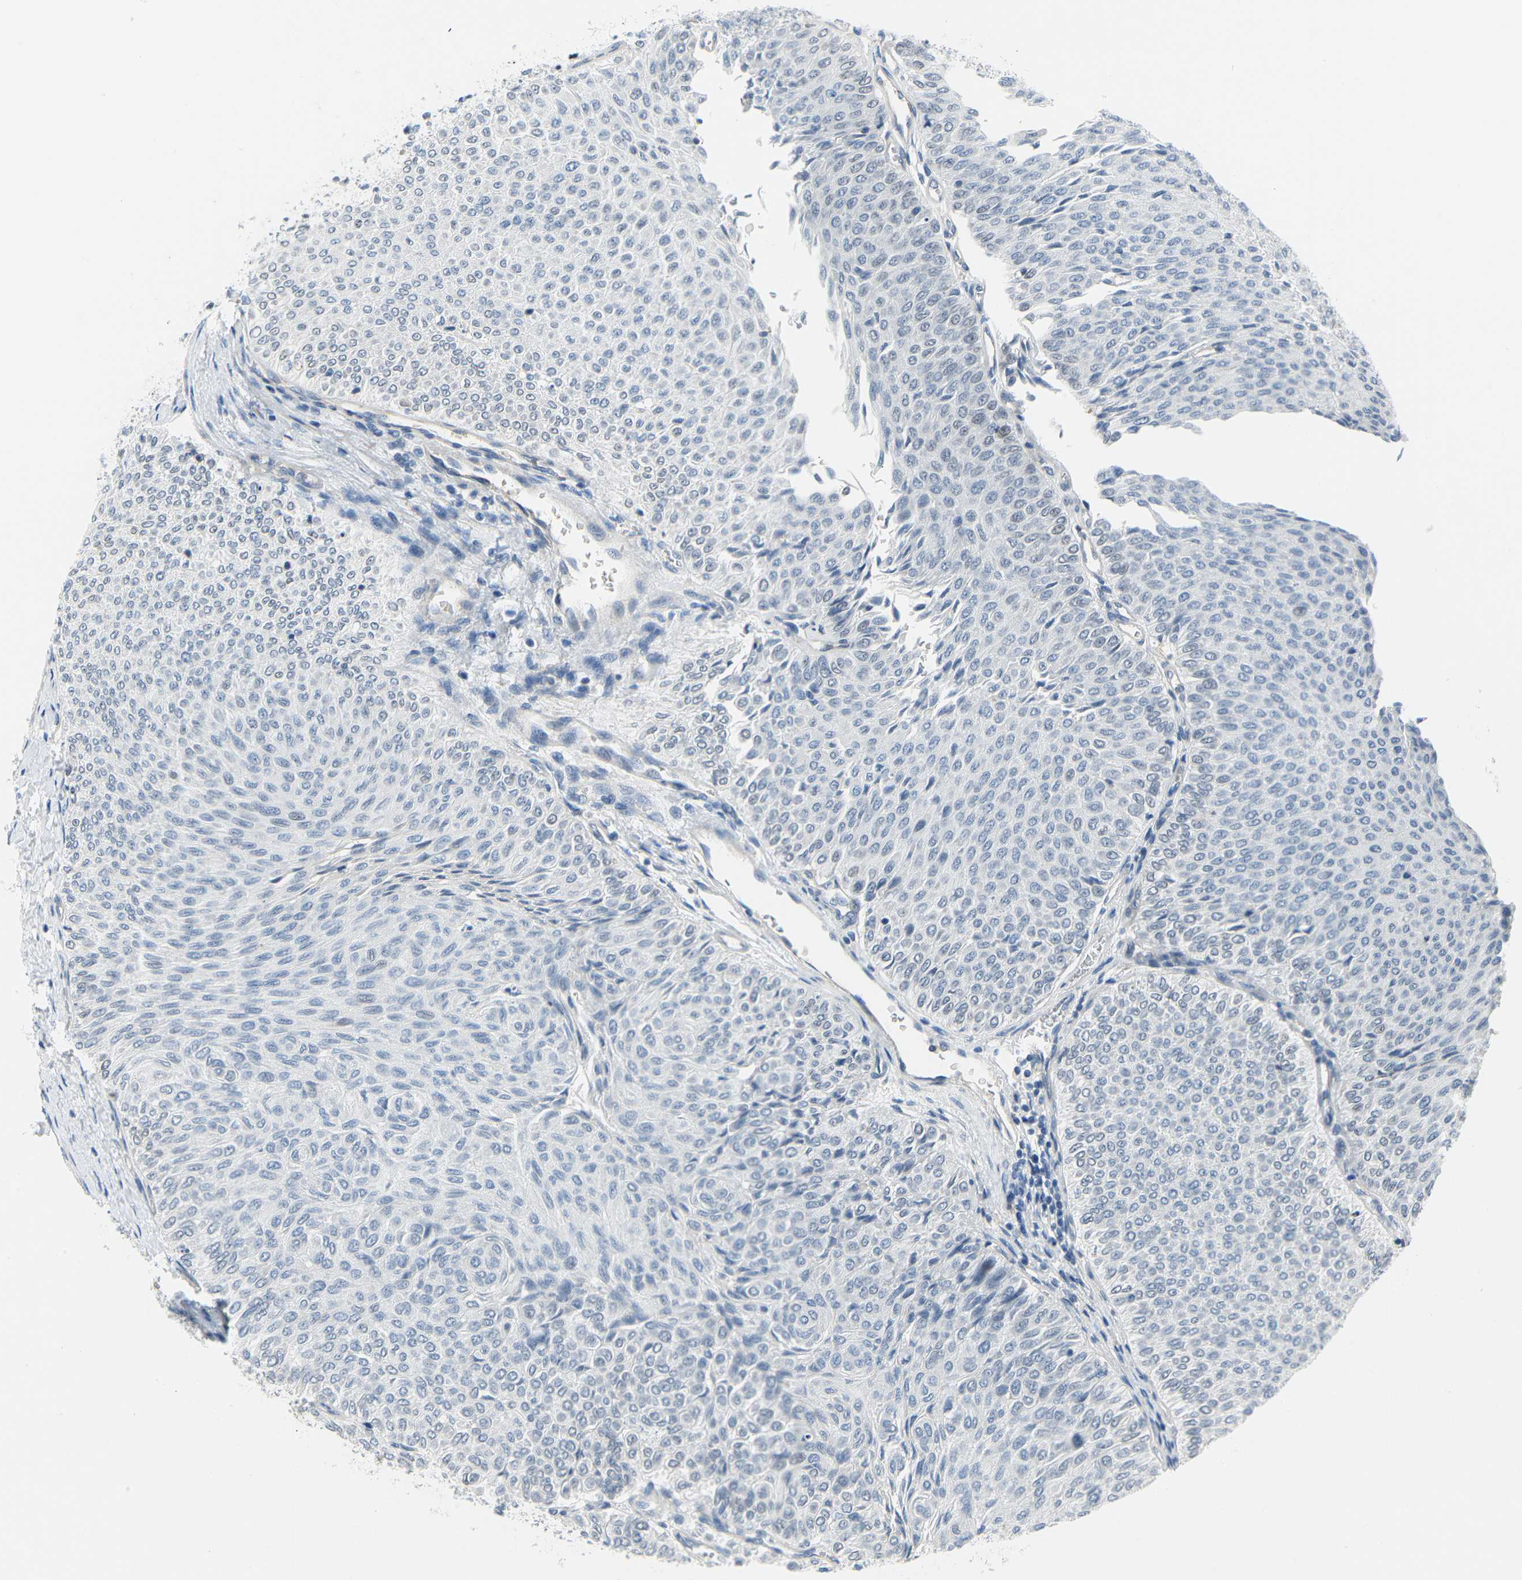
{"staining": {"intensity": "negative", "quantity": "none", "location": "none"}, "tissue": "urothelial cancer", "cell_type": "Tumor cells", "image_type": "cancer", "snomed": [{"axis": "morphology", "description": "Urothelial carcinoma, Low grade"}, {"axis": "topography", "description": "Urinary bladder"}], "caption": "High power microscopy photomicrograph of an immunohistochemistry image of low-grade urothelial carcinoma, revealing no significant expression in tumor cells. The staining is performed using DAB (3,3'-diaminobenzidine) brown chromogen with nuclei counter-stained in using hematoxylin.", "gene": "IMPG2", "patient": {"sex": "male", "age": 78}}